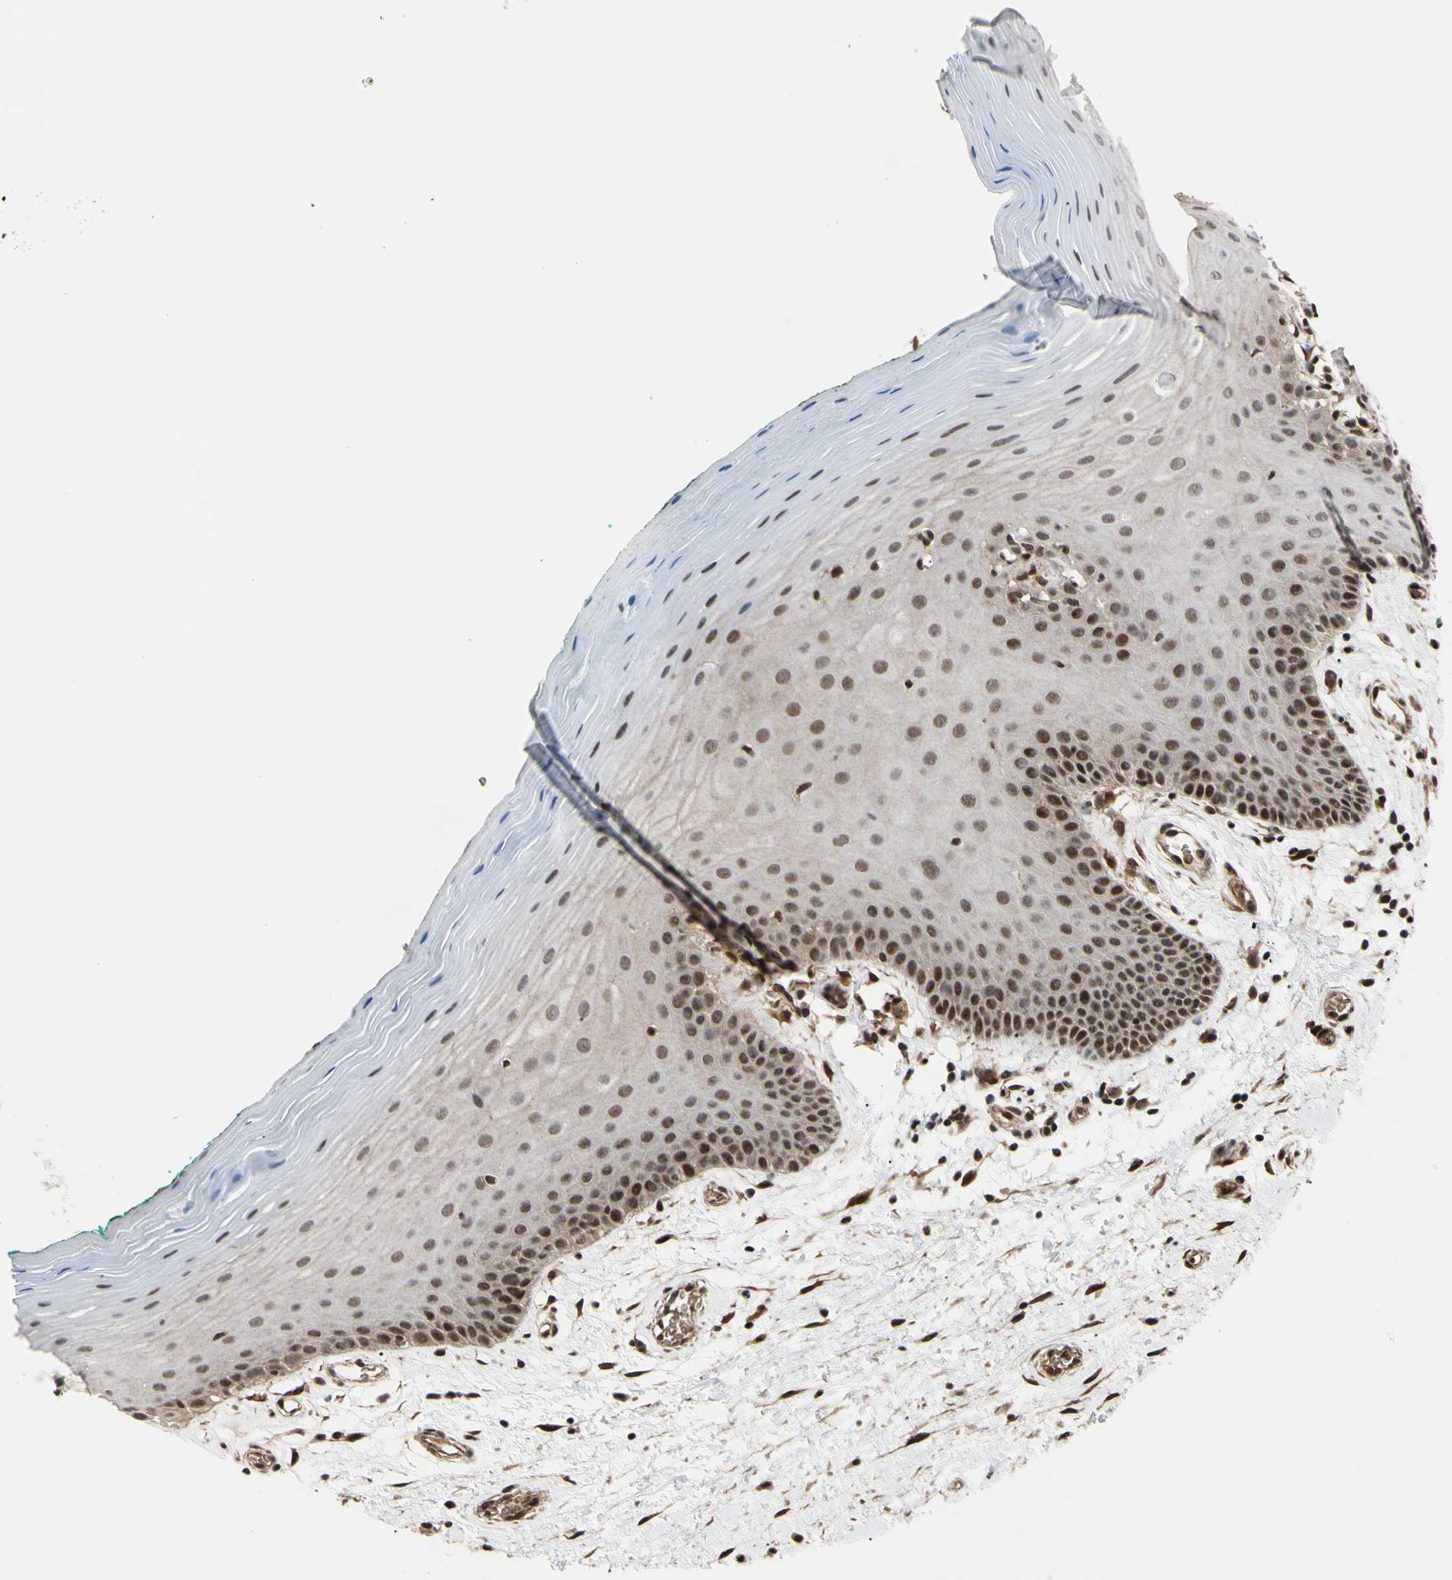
{"staining": {"intensity": "moderate", "quantity": ">75%", "location": "nuclear"}, "tissue": "oral mucosa", "cell_type": "Squamous epithelial cells", "image_type": "normal", "snomed": [{"axis": "morphology", "description": "Normal tissue, NOS"}, {"axis": "topography", "description": "Skeletal muscle"}, {"axis": "topography", "description": "Oral tissue"}], "caption": "Protein staining shows moderate nuclear expression in approximately >75% of squamous epithelial cells in normal oral mucosa. (IHC, brightfield microscopy, high magnification).", "gene": "THAP12", "patient": {"sex": "male", "age": 58}}